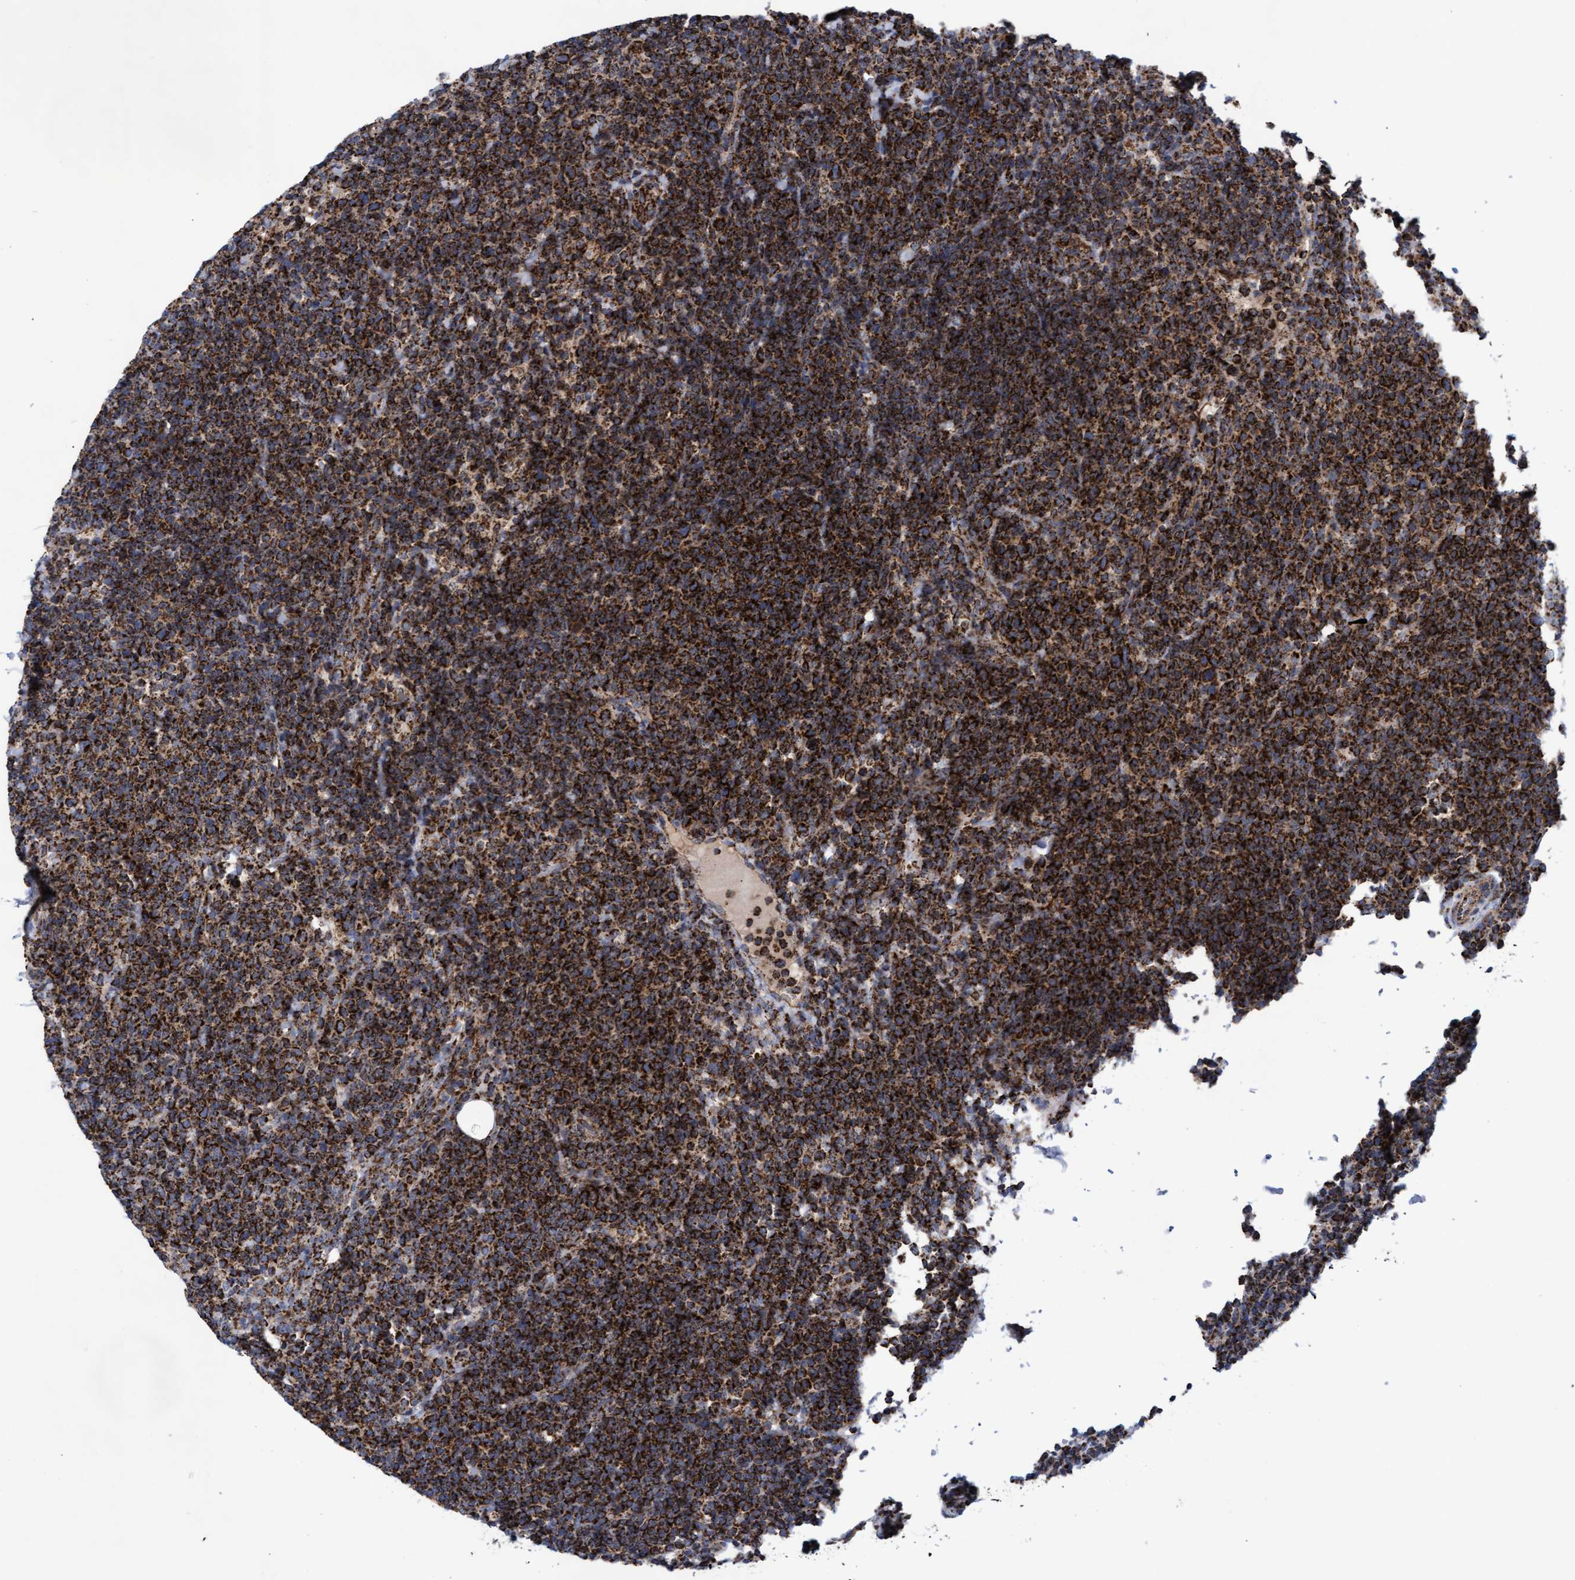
{"staining": {"intensity": "strong", "quantity": ">75%", "location": "cytoplasmic/membranous"}, "tissue": "lymphoma", "cell_type": "Tumor cells", "image_type": "cancer", "snomed": [{"axis": "morphology", "description": "Malignant lymphoma, non-Hodgkin's type, High grade"}, {"axis": "topography", "description": "Lymph node"}], "caption": "Malignant lymphoma, non-Hodgkin's type (high-grade) stained with a brown dye demonstrates strong cytoplasmic/membranous positive positivity in about >75% of tumor cells.", "gene": "MRPL38", "patient": {"sex": "male", "age": 61}}